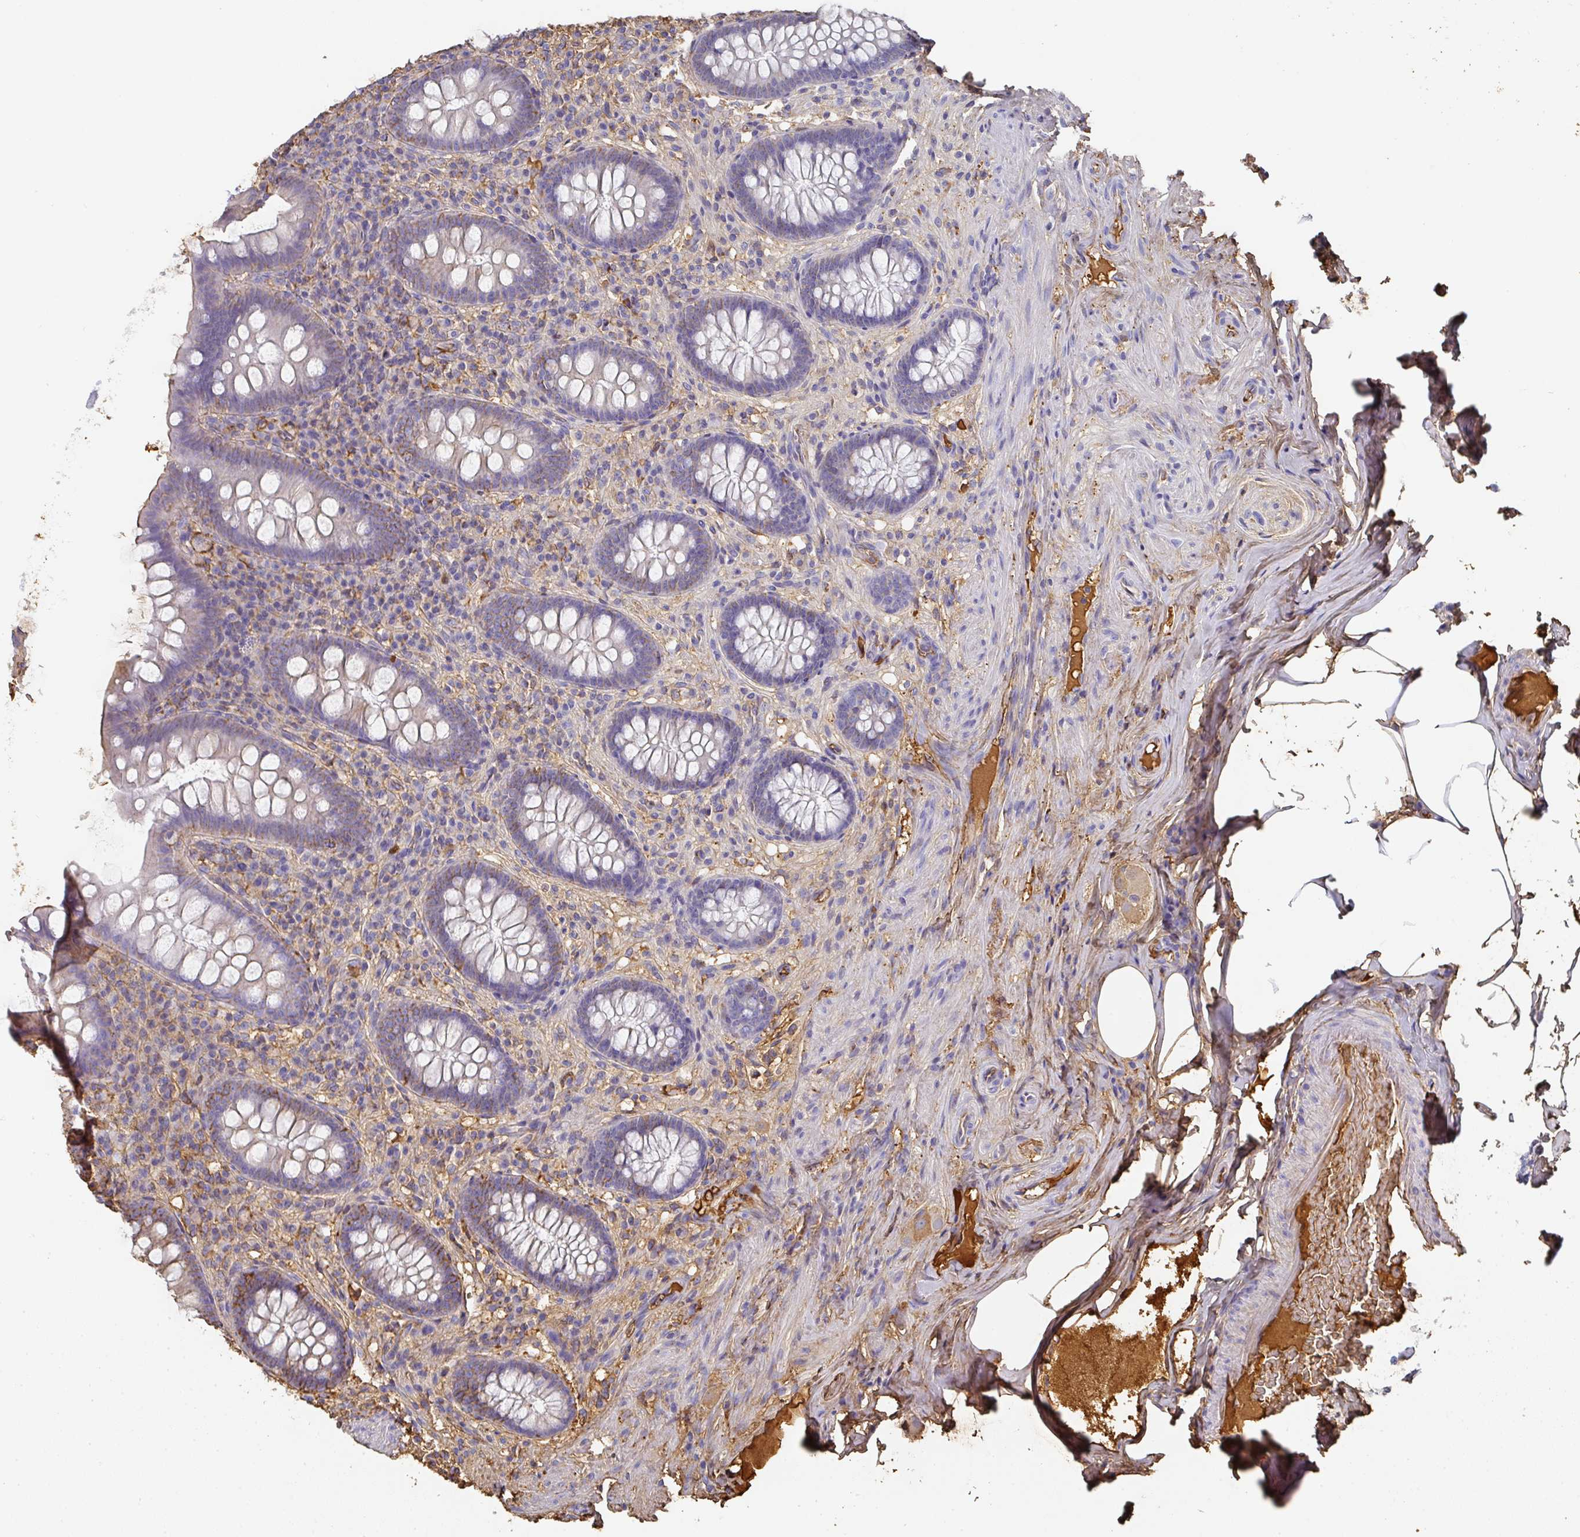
{"staining": {"intensity": "strong", "quantity": "<25%", "location": "cytoplasmic/membranous"}, "tissue": "appendix", "cell_type": "Glandular cells", "image_type": "normal", "snomed": [{"axis": "morphology", "description": "Normal tissue, NOS"}, {"axis": "topography", "description": "Appendix"}], "caption": "Normal appendix was stained to show a protein in brown. There is medium levels of strong cytoplasmic/membranous staining in approximately <25% of glandular cells. (Brightfield microscopy of DAB IHC at high magnification).", "gene": "ALB", "patient": {"sex": "male", "age": 71}}